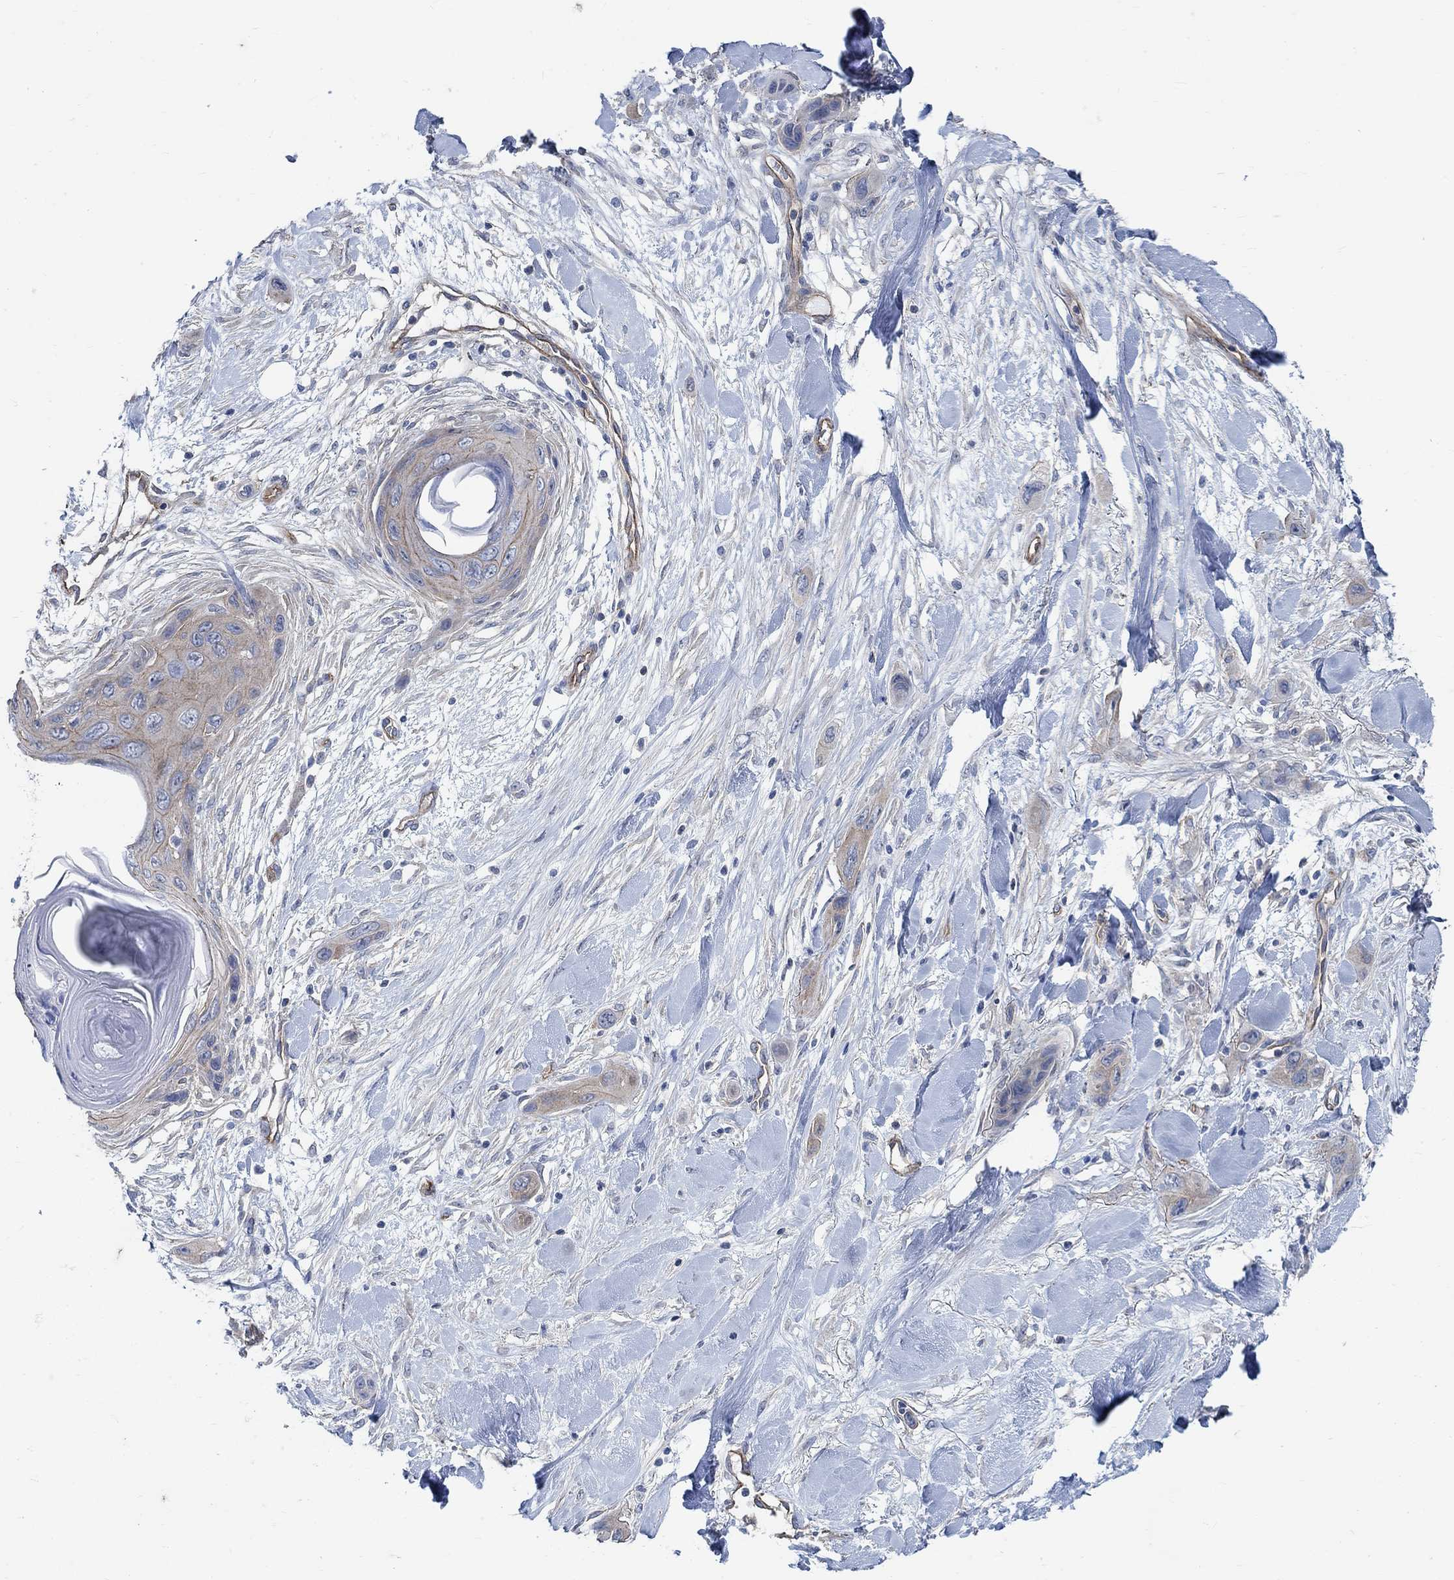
{"staining": {"intensity": "weak", "quantity": "25%-75%", "location": "cytoplasmic/membranous"}, "tissue": "skin cancer", "cell_type": "Tumor cells", "image_type": "cancer", "snomed": [{"axis": "morphology", "description": "Squamous cell carcinoma, NOS"}, {"axis": "topography", "description": "Skin"}], "caption": "Tumor cells show low levels of weak cytoplasmic/membranous positivity in about 25%-75% of cells in human skin cancer (squamous cell carcinoma).", "gene": "TMEM198", "patient": {"sex": "male", "age": 79}}